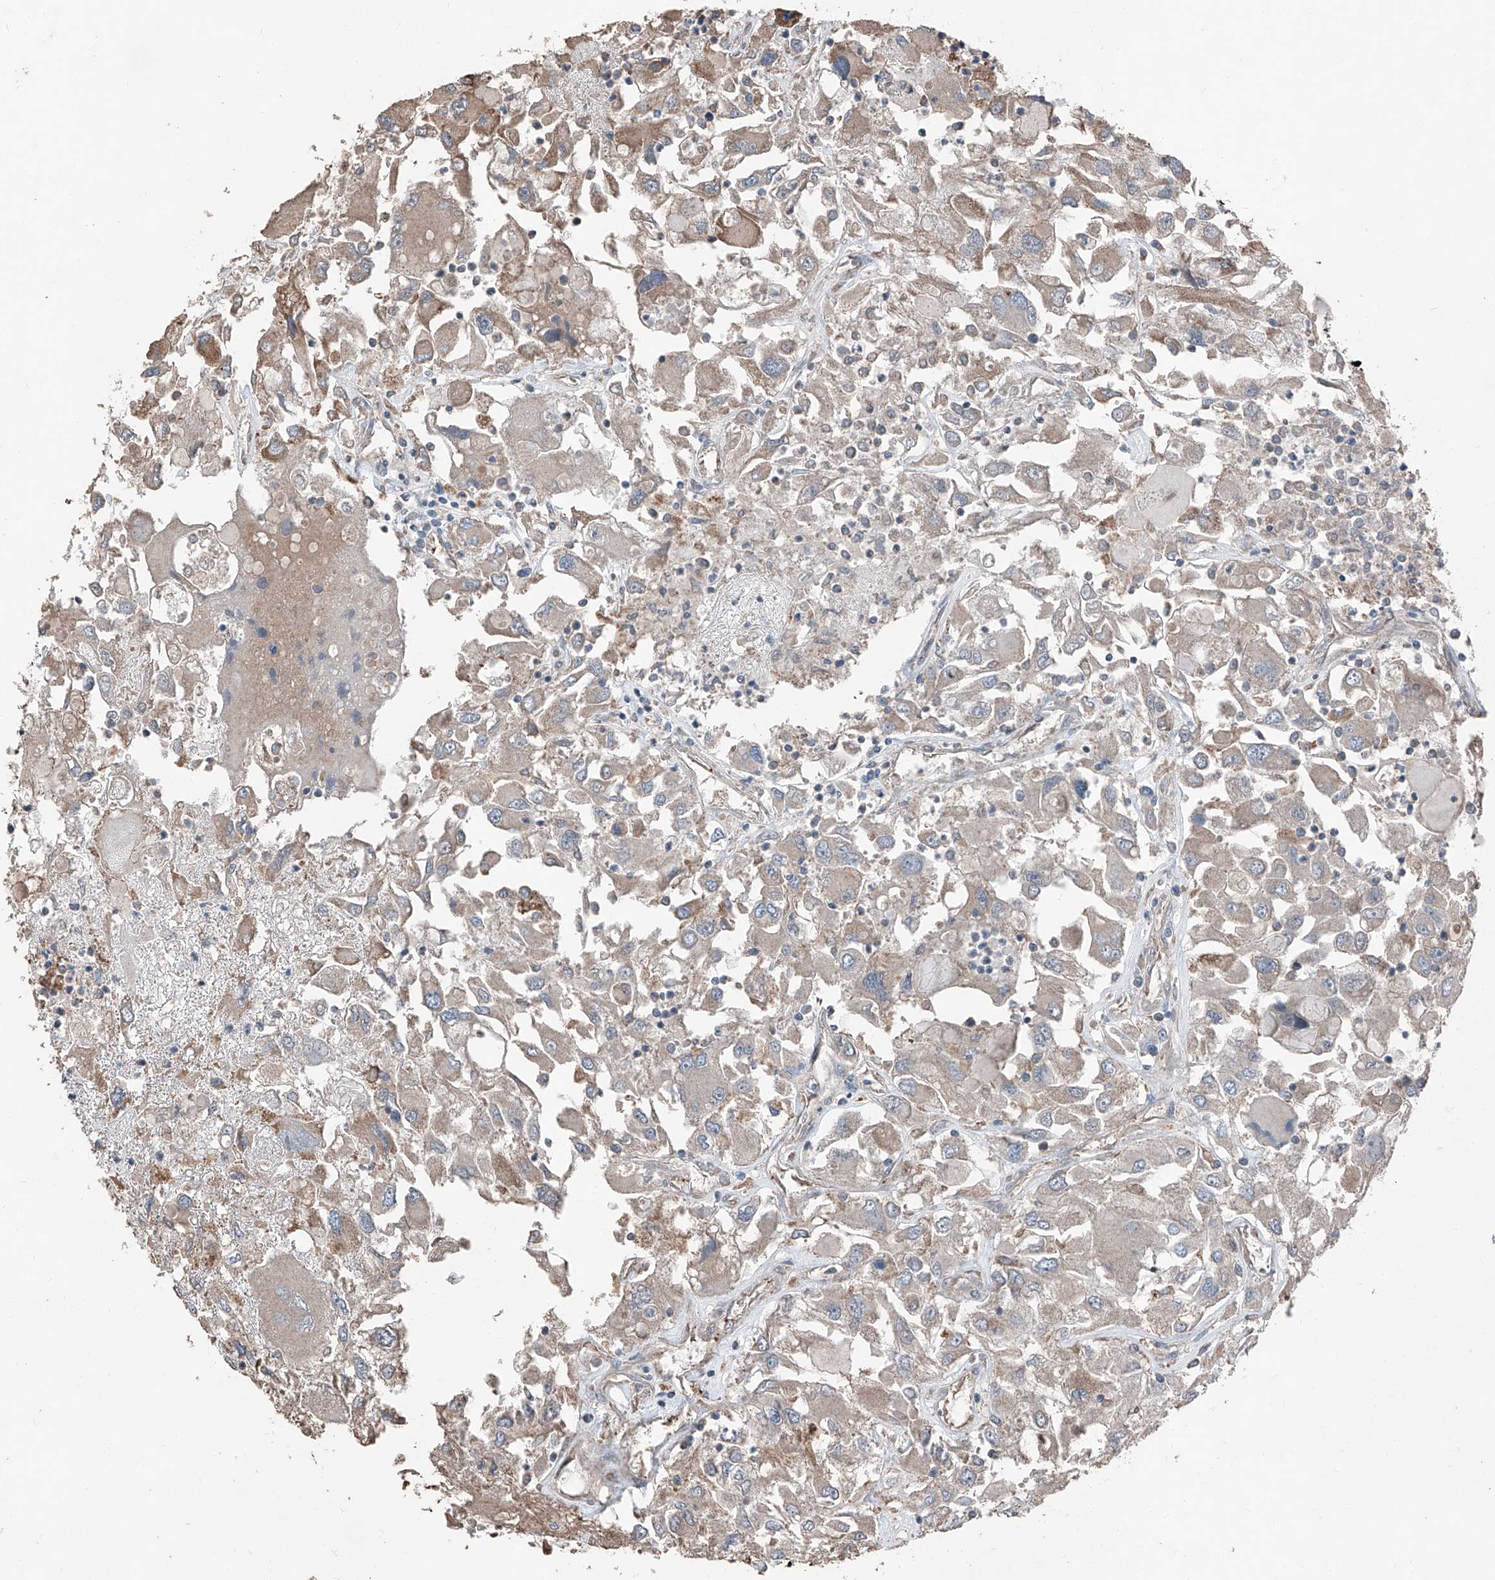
{"staining": {"intensity": "weak", "quantity": "<25%", "location": "cytoplasmic/membranous"}, "tissue": "renal cancer", "cell_type": "Tumor cells", "image_type": "cancer", "snomed": [{"axis": "morphology", "description": "Adenocarcinoma, NOS"}, {"axis": "topography", "description": "Kidney"}], "caption": "Tumor cells show no significant protein positivity in renal cancer.", "gene": "MAMLD1", "patient": {"sex": "female", "age": 52}}